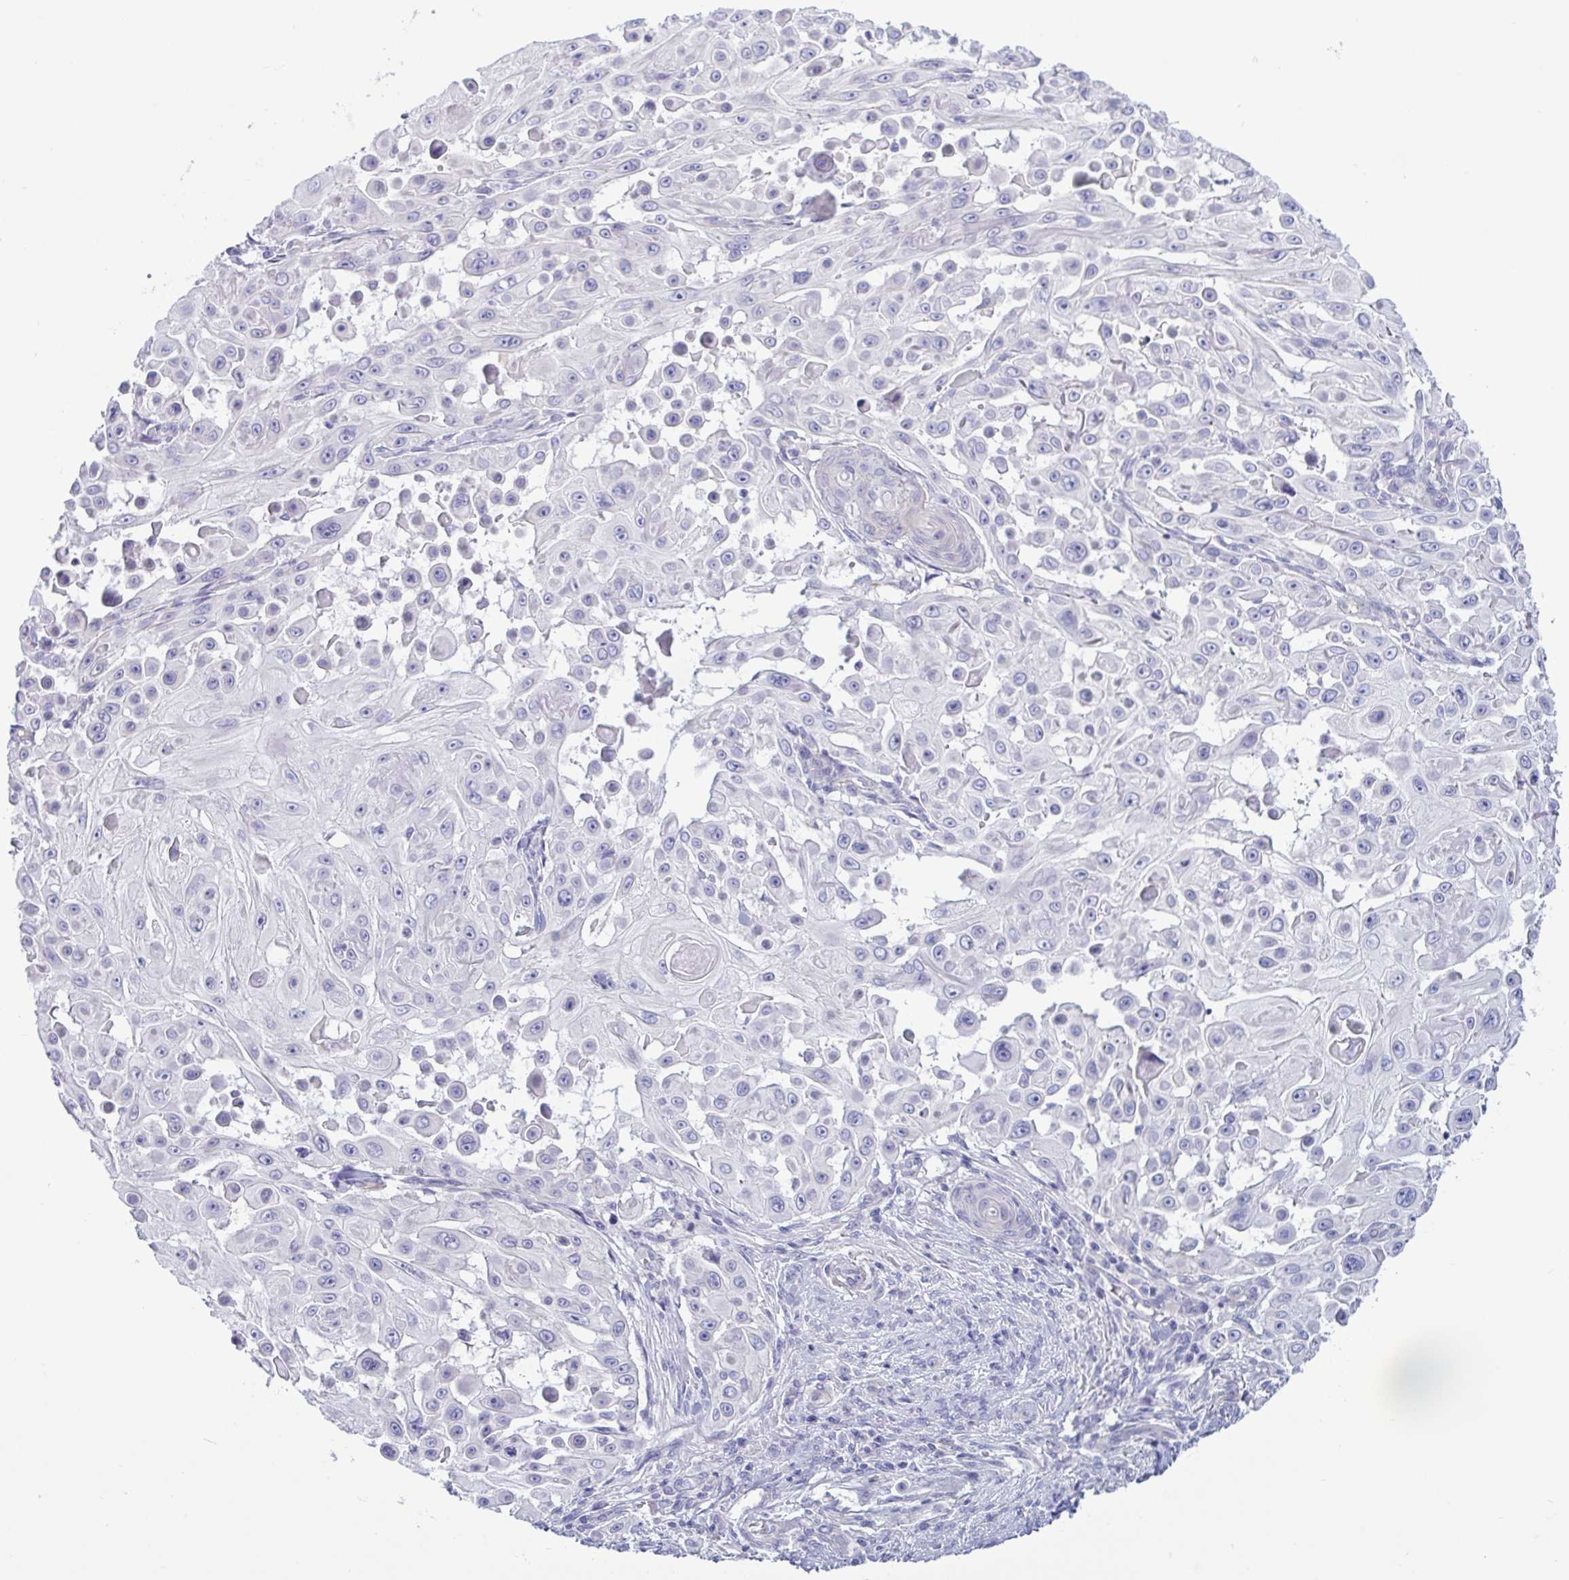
{"staining": {"intensity": "negative", "quantity": "none", "location": "none"}, "tissue": "skin cancer", "cell_type": "Tumor cells", "image_type": "cancer", "snomed": [{"axis": "morphology", "description": "Squamous cell carcinoma, NOS"}, {"axis": "topography", "description": "Skin"}], "caption": "This micrograph is of skin cancer (squamous cell carcinoma) stained with immunohistochemistry to label a protein in brown with the nuclei are counter-stained blue. There is no staining in tumor cells. (Brightfield microscopy of DAB (3,3'-diaminobenzidine) immunohistochemistry (IHC) at high magnification).", "gene": "TNNI2", "patient": {"sex": "male", "age": 91}}